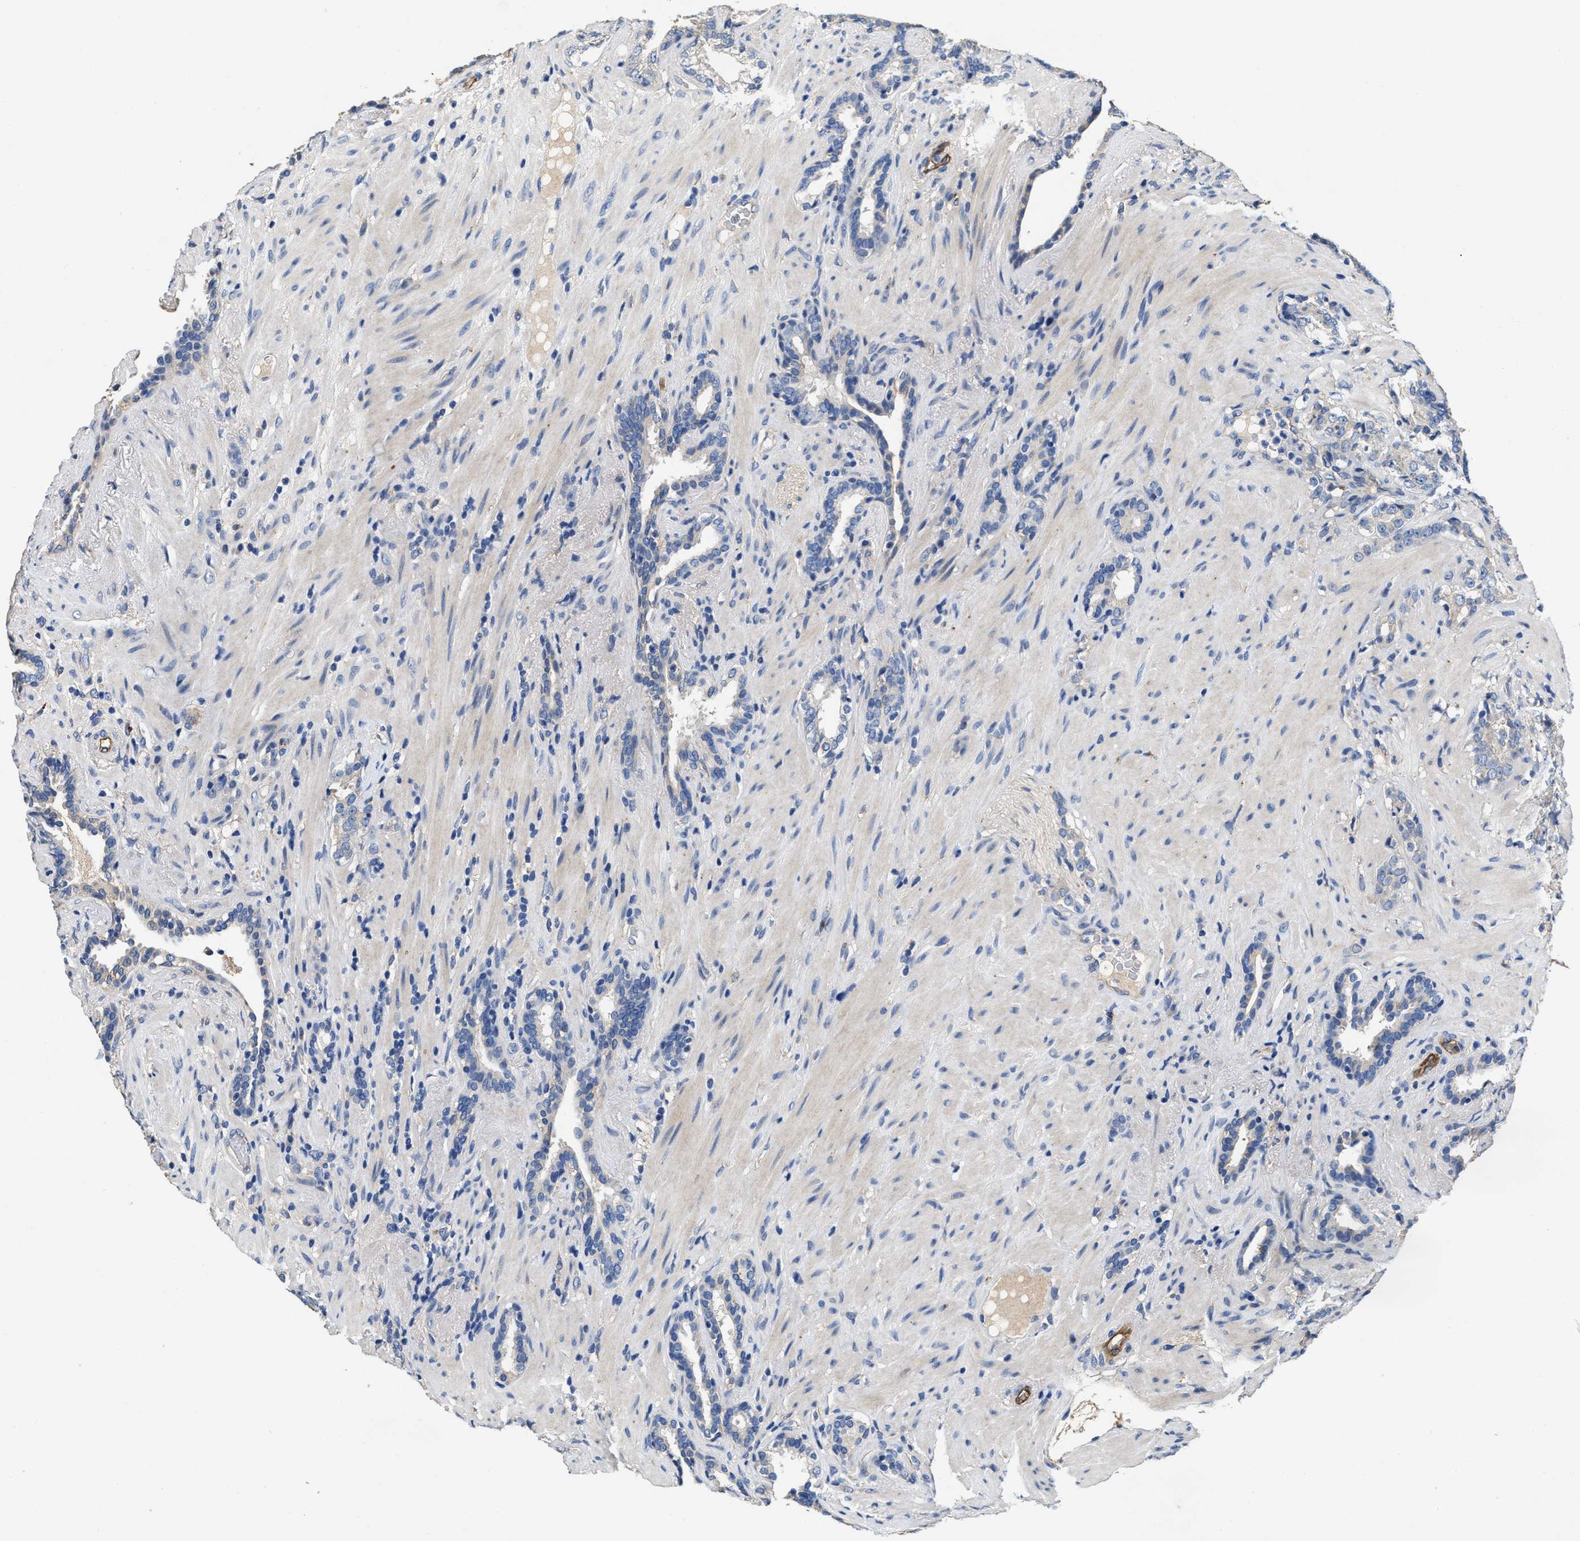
{"staining": {"intensity": "negative", "quantity": "none", "location": "none"}, "tissue": "prostate cancer", "cell_type": "Tumor cells", "image_type": "cancer", "snomed": [{"axis": "morphology", "description": "Adenocarcinoma, High grade"}, {"axis": "topography", "description": "Prostate"}], "caption": "The histopathology image exhibits no staining of tumor cells in prostate adenocarcinoma (high-grade).", "gene": "PEG10", "patient": {"sex": "male", "age": 71}}